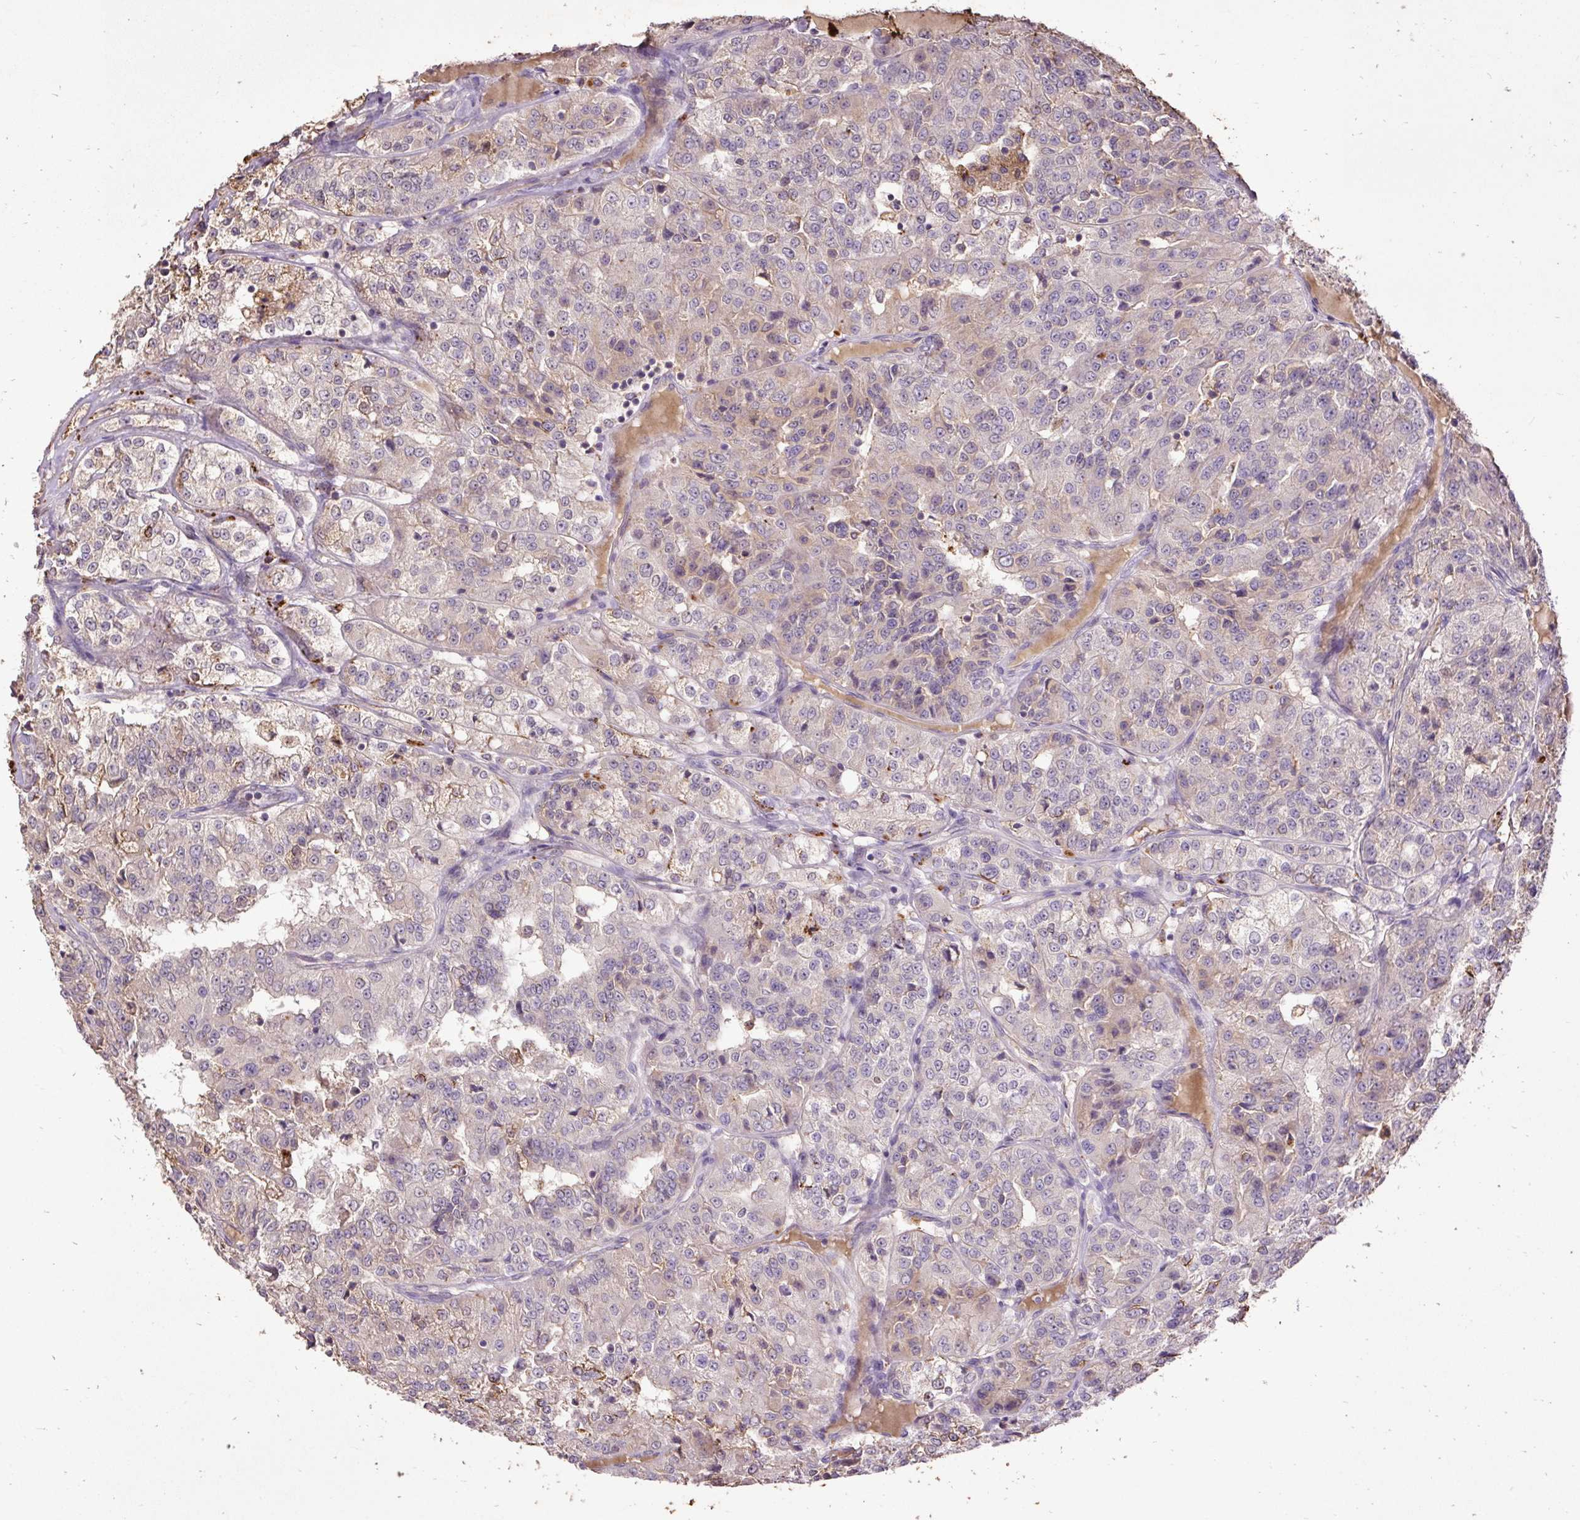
{"staining": {"intensity": "negative", "quantity": "none", "location": "none"}, "tissue": "renal cancer", "cell_type": "Tumor cells", "image_type": "cancer", "snomed": [{"axis": "morphology", "description": "Adenocarcinoma, NOS"}, {"axis": "topography", "description": "Kidney"}], "caption": "Immunohistochemical staining of adenocarcinoma (renal) shows no significant expression in tumor cells.", "gene": "LRTM2", "patient": {"sex": "female", "age": 63}}